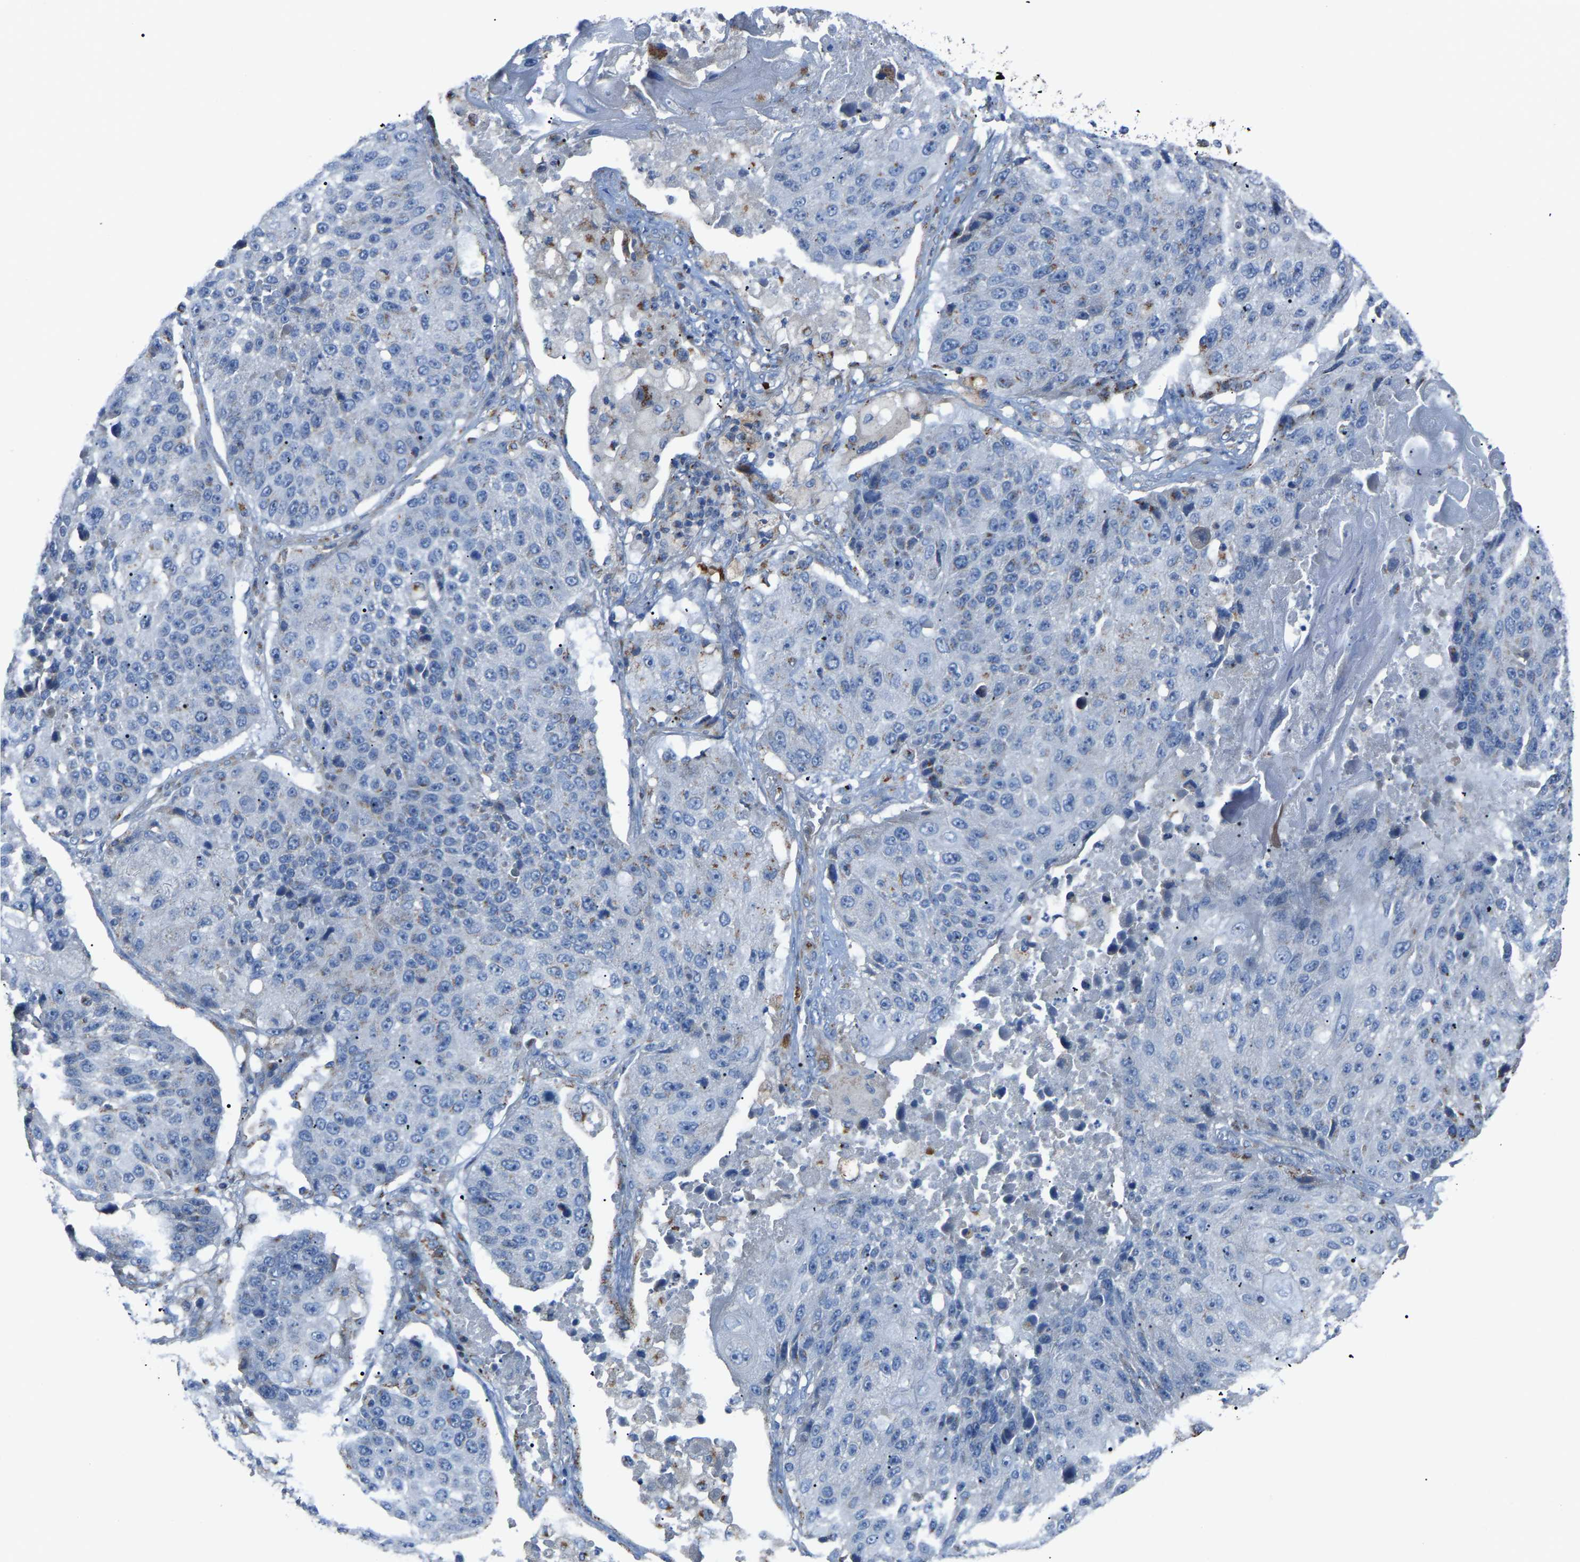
{"staining": {"intensity": "negative", "quantity": "none", "location": "none"}, "tissue": "lung cancer", "cell_type": "Tumor cells", "image_type": "cancer", "snomed": [{"axis": "morphology", "description": "Squamous cell carcinoma, NOS"}, {"axis": "topography", "description": "Lung"}], "caption": "Tumor cells are negative for protein expression in human squamous cell carcinoma (lung).", "gene": "CANT1", "patient": {"sex": "male", "age": 61}}